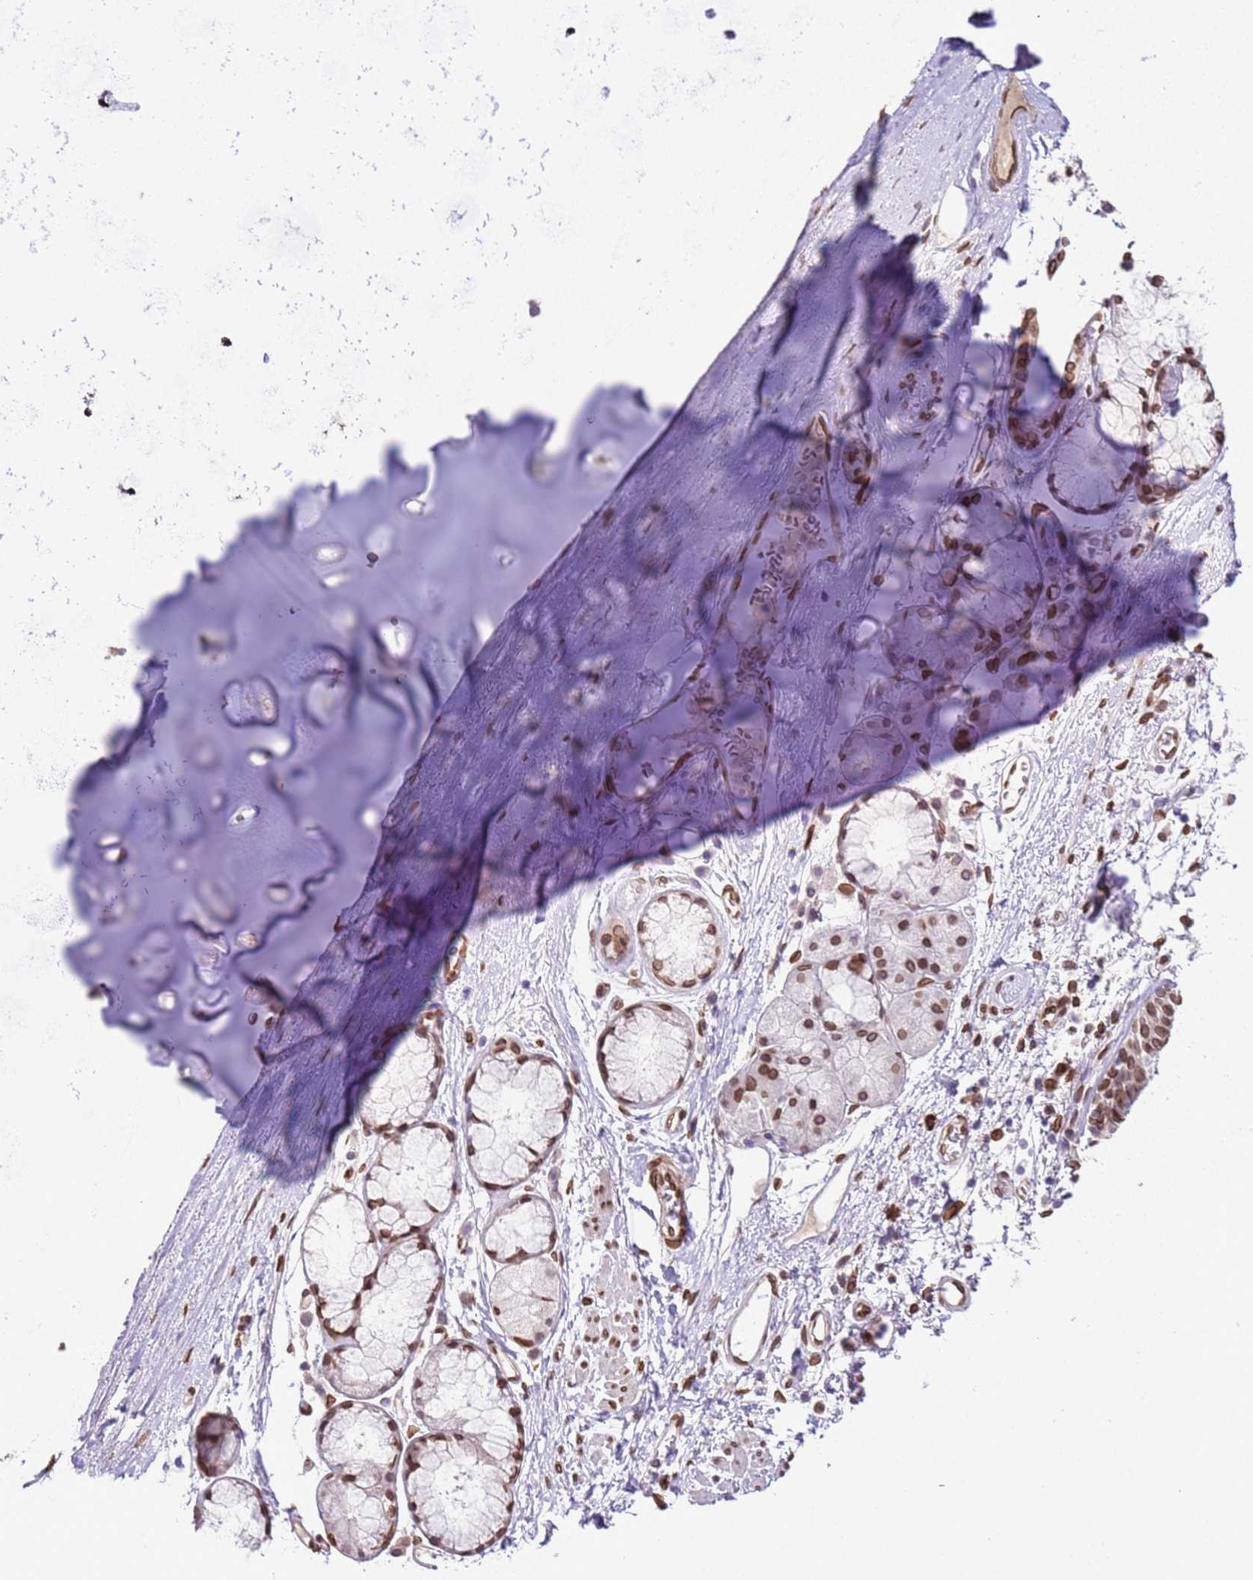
{"staining": {"intensity": "negative", "quantity": "none", "location": "none"}, "tissue": "adipose tissue", "cell_type": "Adipocytes", "image_type": "normal", "snomed": [{"axis": "morphology", "description": "Normal tissue, NOS"}, {"axis": "topography", "description": "Cartilage tissue"}], "caption": "IHC of normal human adipose tissue exhibits no staining in adipocytes.", "gene": "TMEM47", "patient": {"sex": "male", "age": 73}}